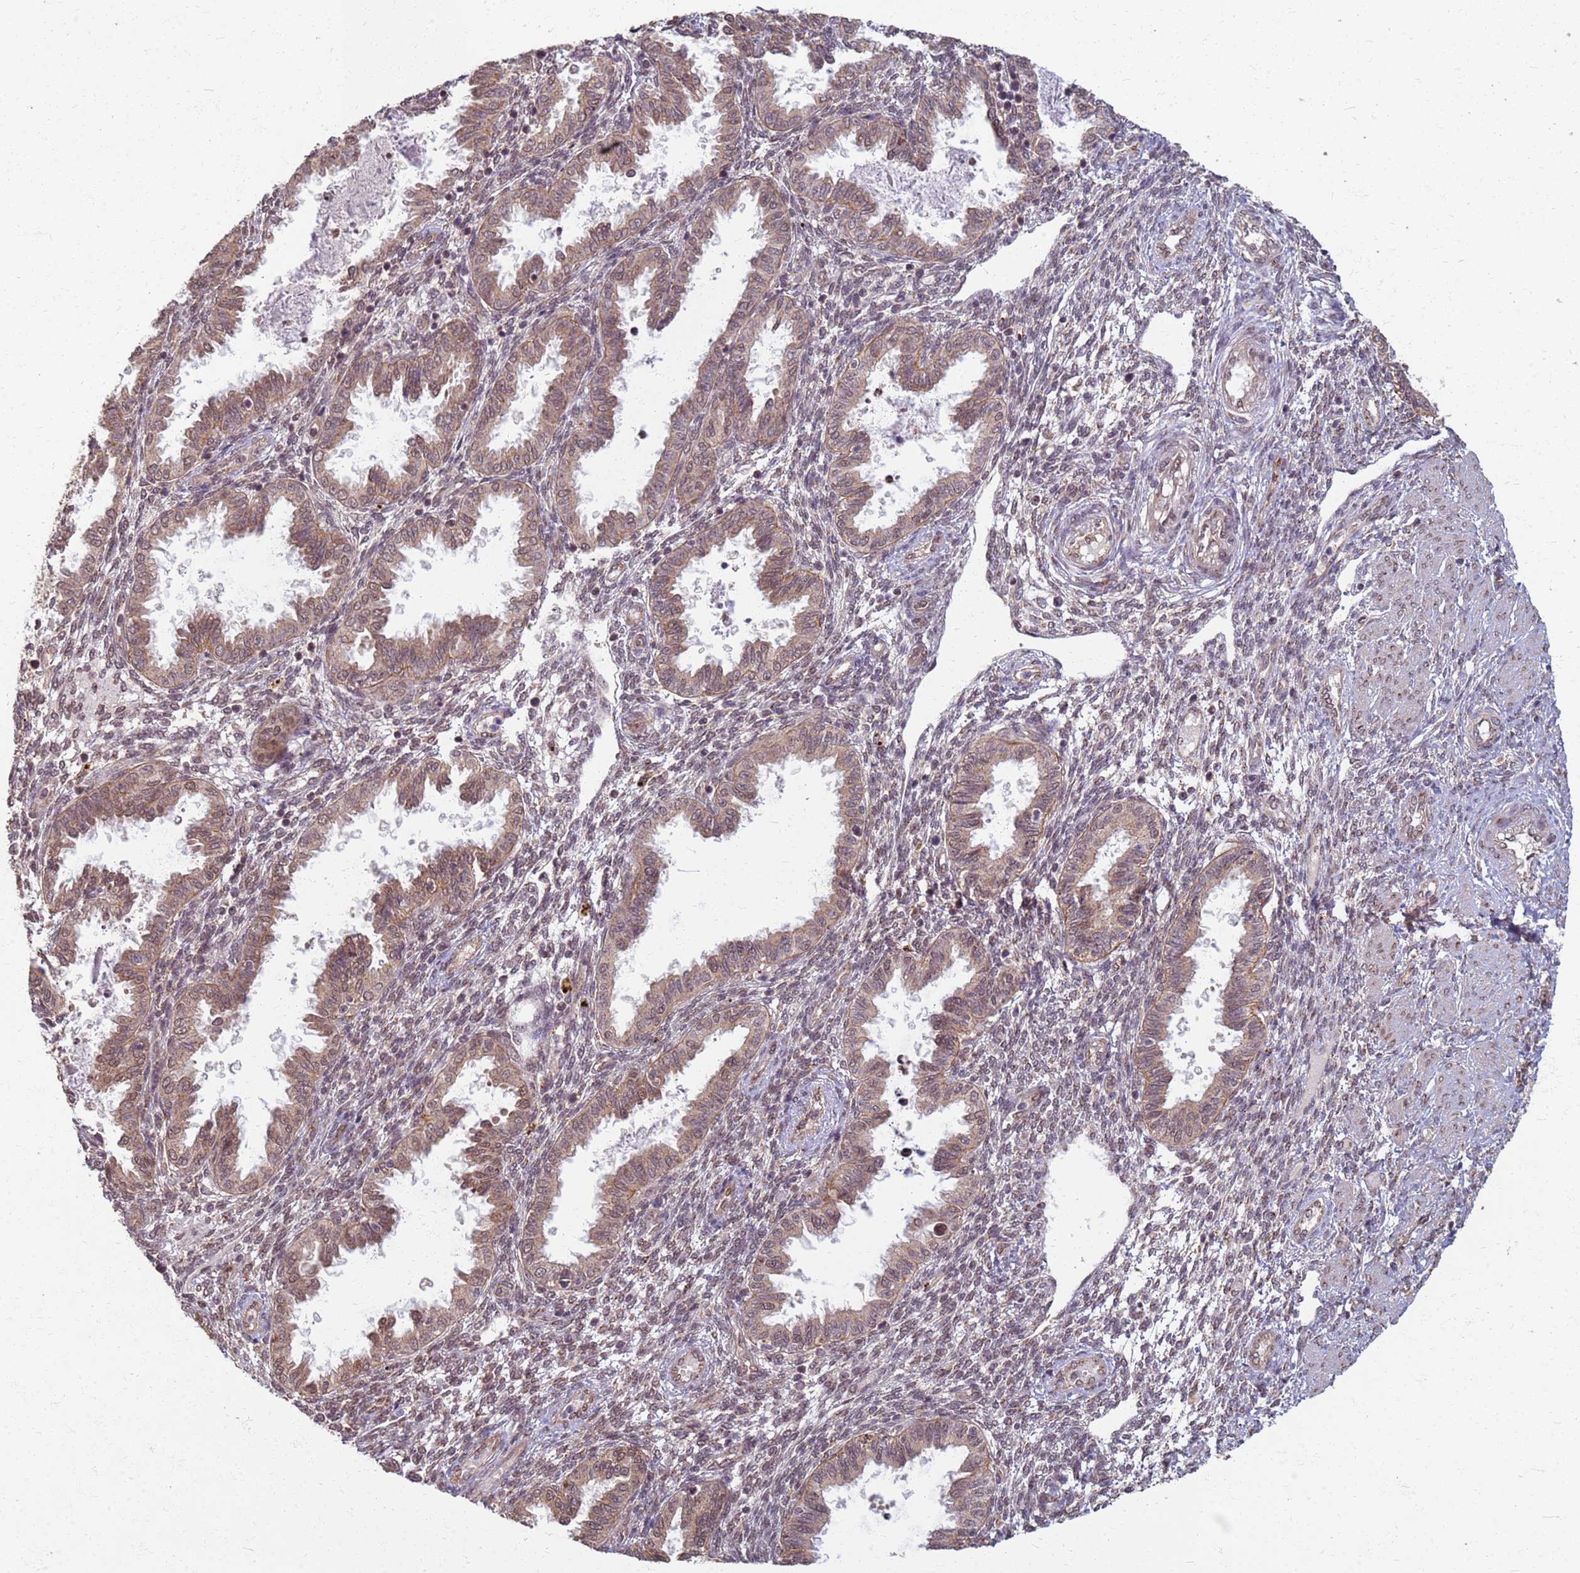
{"staining": {"intensity": "weak", "quantity": ">75%", "location": "cytoplasmic/membranous,nuclear"}, "tissue": "endometrium", "cell_type": "Cells in endometrial stroma", "image_type": "normal", "snomed": [{"axis": "morphology", "description": "Normal tissue, NOS"}, {"axis": "topography", "description": "Endometrium"}], "caption": "About >75% of cells in endometrial stroma in unremarkable endometrium exhibit weak cytoplasmic/membranous,nuclear protein positivity as visualized by brown immunohistochemical staining.", "gene": "ITGB4", "patient": {"sex": "female", "age": 33}}